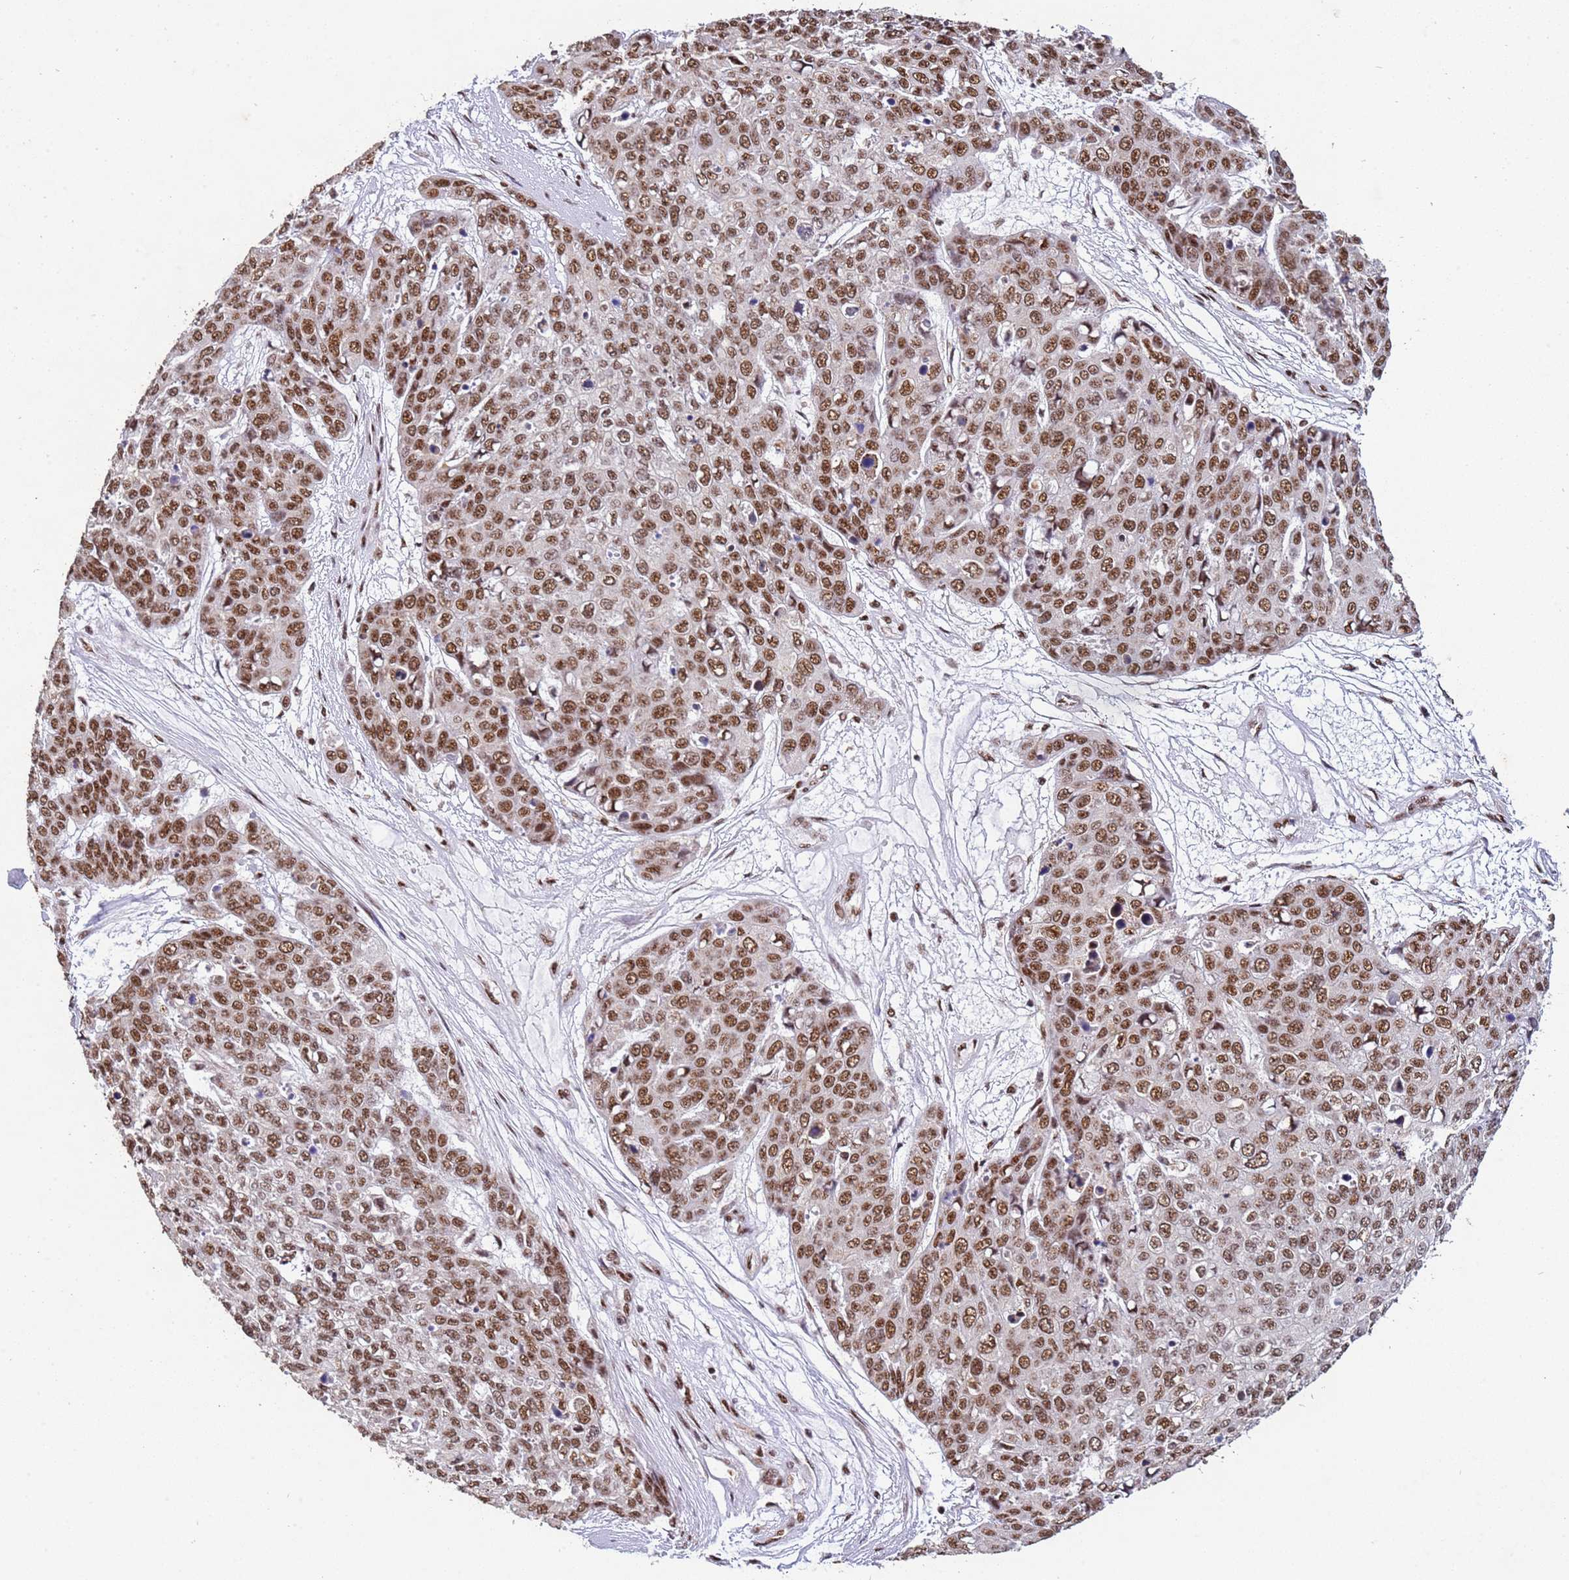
{"staining": {"intensity": "moderate", "quantity": ">75%", "location": "nuclear"}, "tissue": "skin cancer", "cell_type": "Tumor cells", "image_type": "cancer", "snomed": [{"axis": "morphology", "description": "Squamous cell carcinoma, NOS"}, {"axis": "topography", "description": "Skin"}], "caption": "Tumor cells display medium levels of moderate nuclear staining in about >75% of cells in human squamous cell carcinoma (skin).", "gene": "ESF1", "patient": {"sex": "male", "age": 71}}